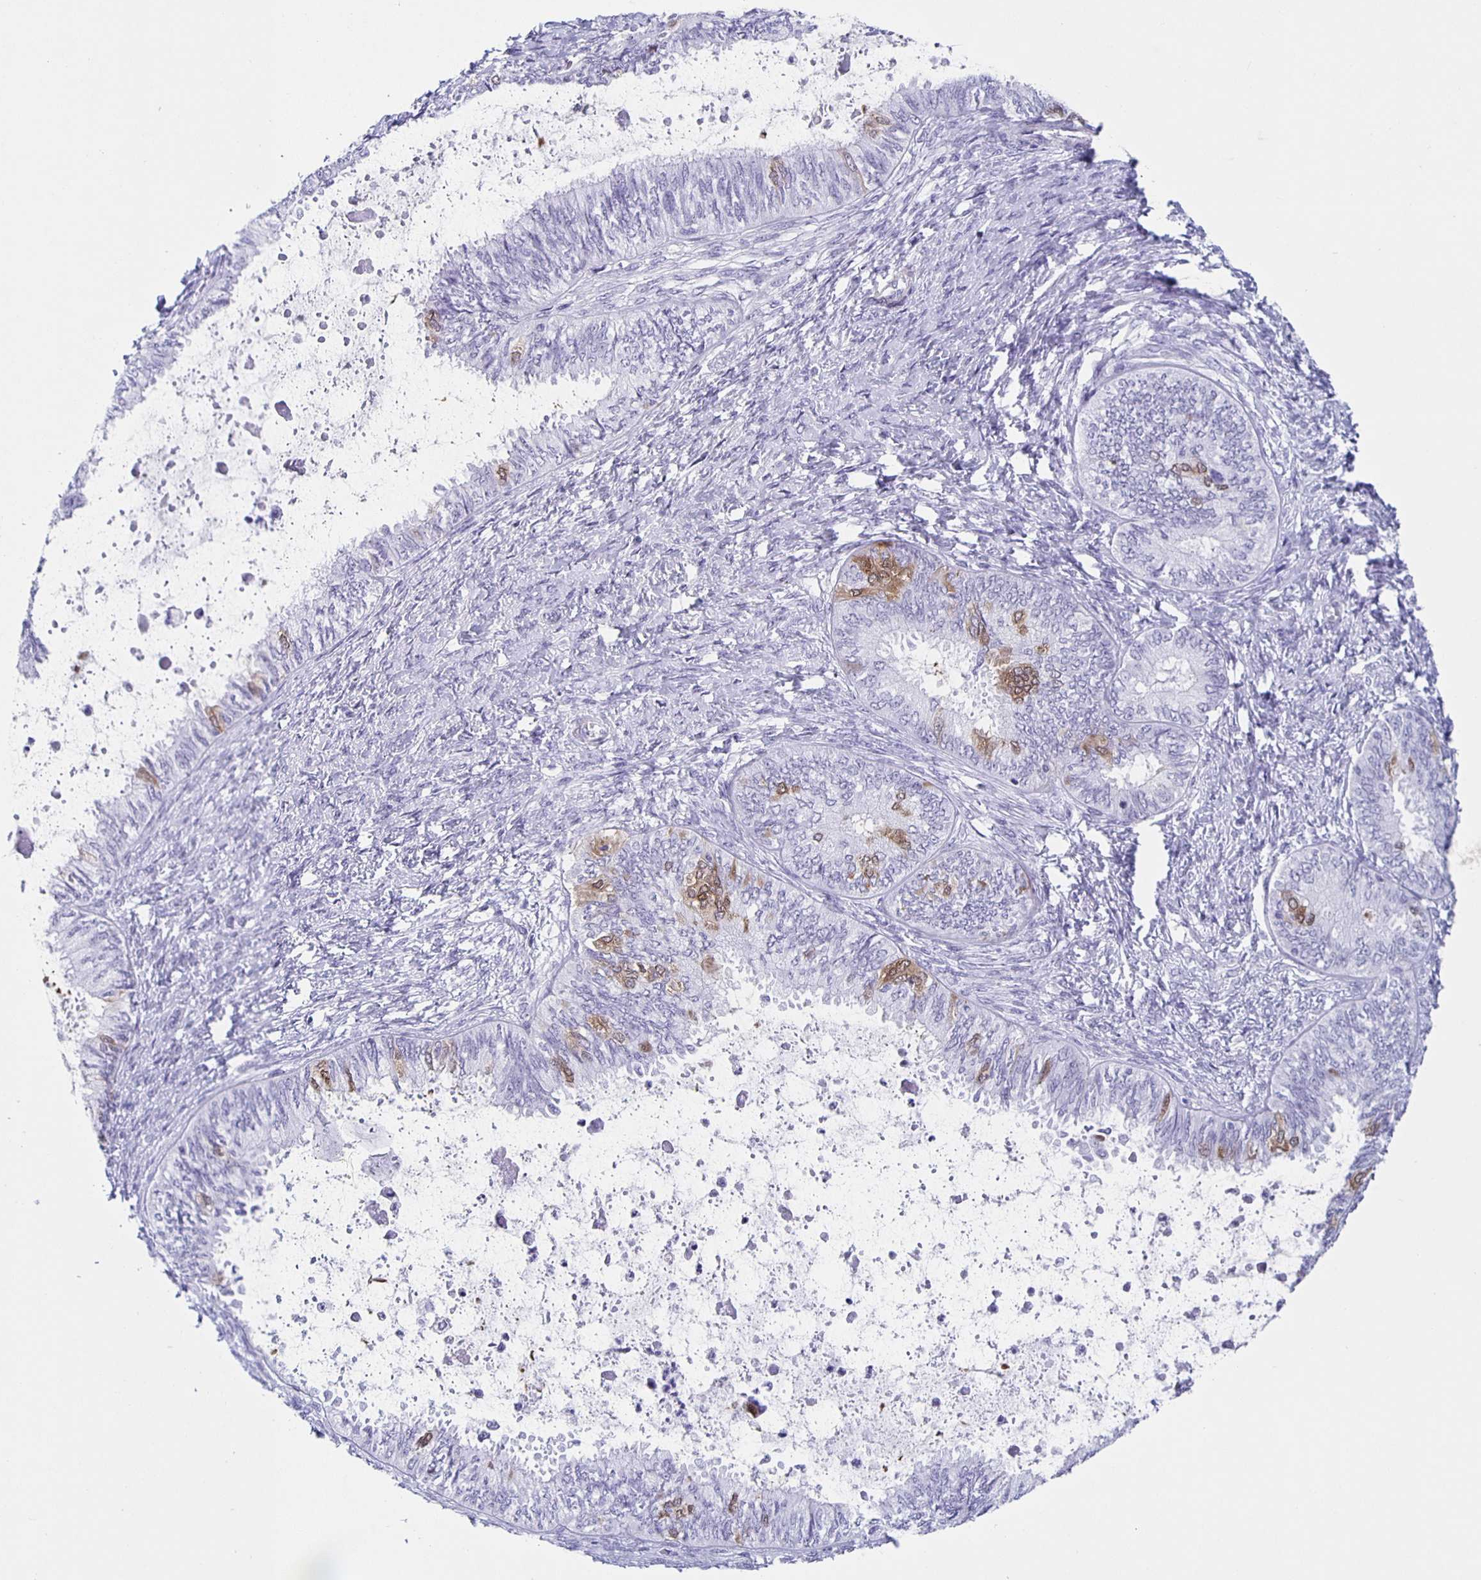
{"staining": {"intensity": "moderate", "quantity": "<25%", "location": "cytoplasmic/membranous,nuclear"}, "tissue": "ovarian cancer", "cell_type": "Tumor cells", "image_type": "cancer", "snomed": [{"axis": "morphology", "description": "Carcinoma, endometroid"}, {"axis": "topography", "description": "Ovary"}], "caption": "This photomicrograph demonstrates immunohistochemistry (IHC) staining of ovarian cancer, with low moderate cytoplasmic/membranous and nuclear staining in approximately <25% of tumor cells.", "gene": "TPPP", "patient": {"sex": "female", "age": 70}}